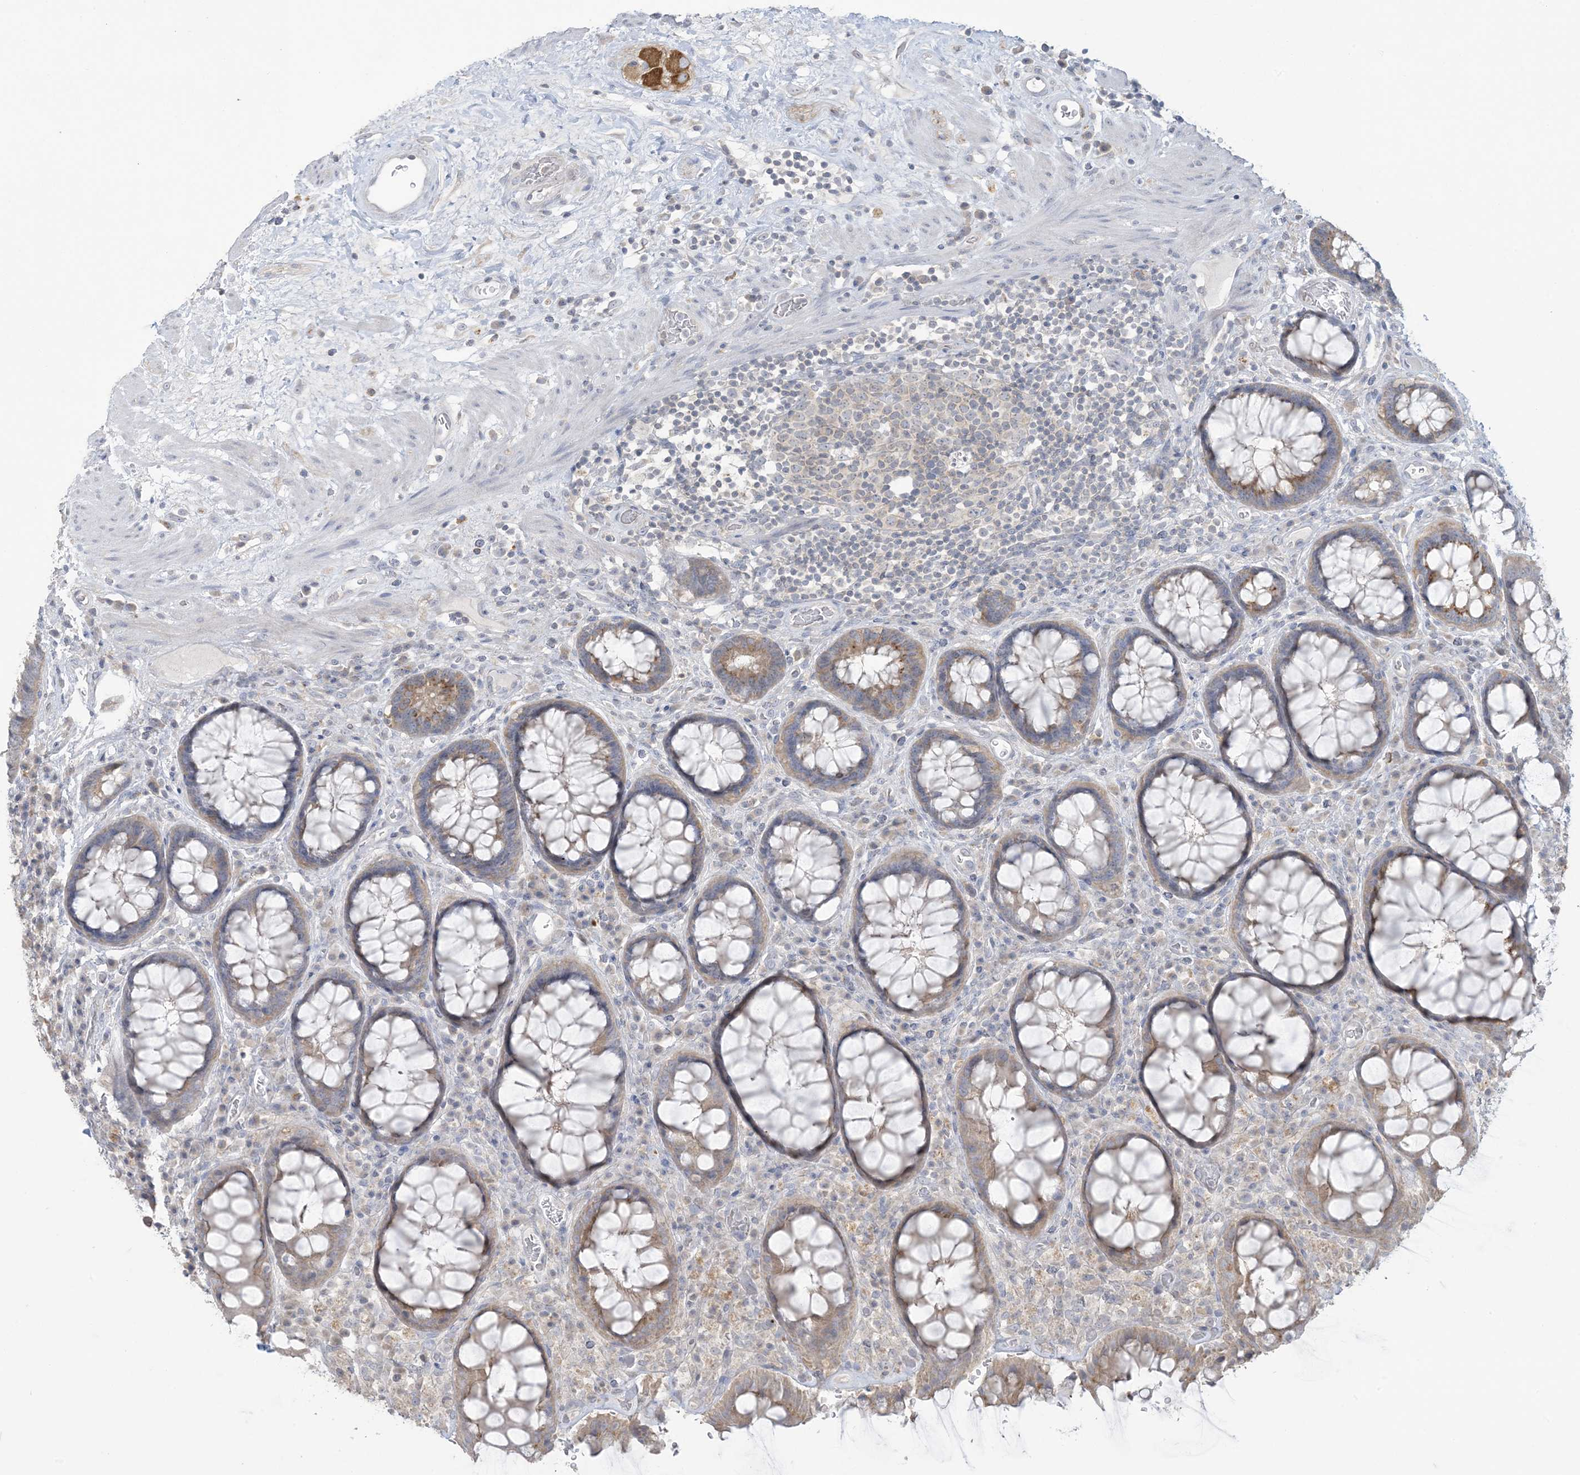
{"staining": {"intensity": "weak", "quantity": ">75%", "location": "cytoplasmic/membranous"}, "tissue": "rectum", "cell_type": "Glandular cells", "image_type": "normal", "snomed": [{"axis": "morphology", "description": "Normal tissue, NOS"}, {"axis": "topography", "description": "Rectum"}], "caption": "Glandular cells exhibit weak cytoplasmic/membranous positivity in approximately >75% of cells in unremarkable rectum.", "gene": "KIF3A", "patient": {"sex": "male", "age": 64}}